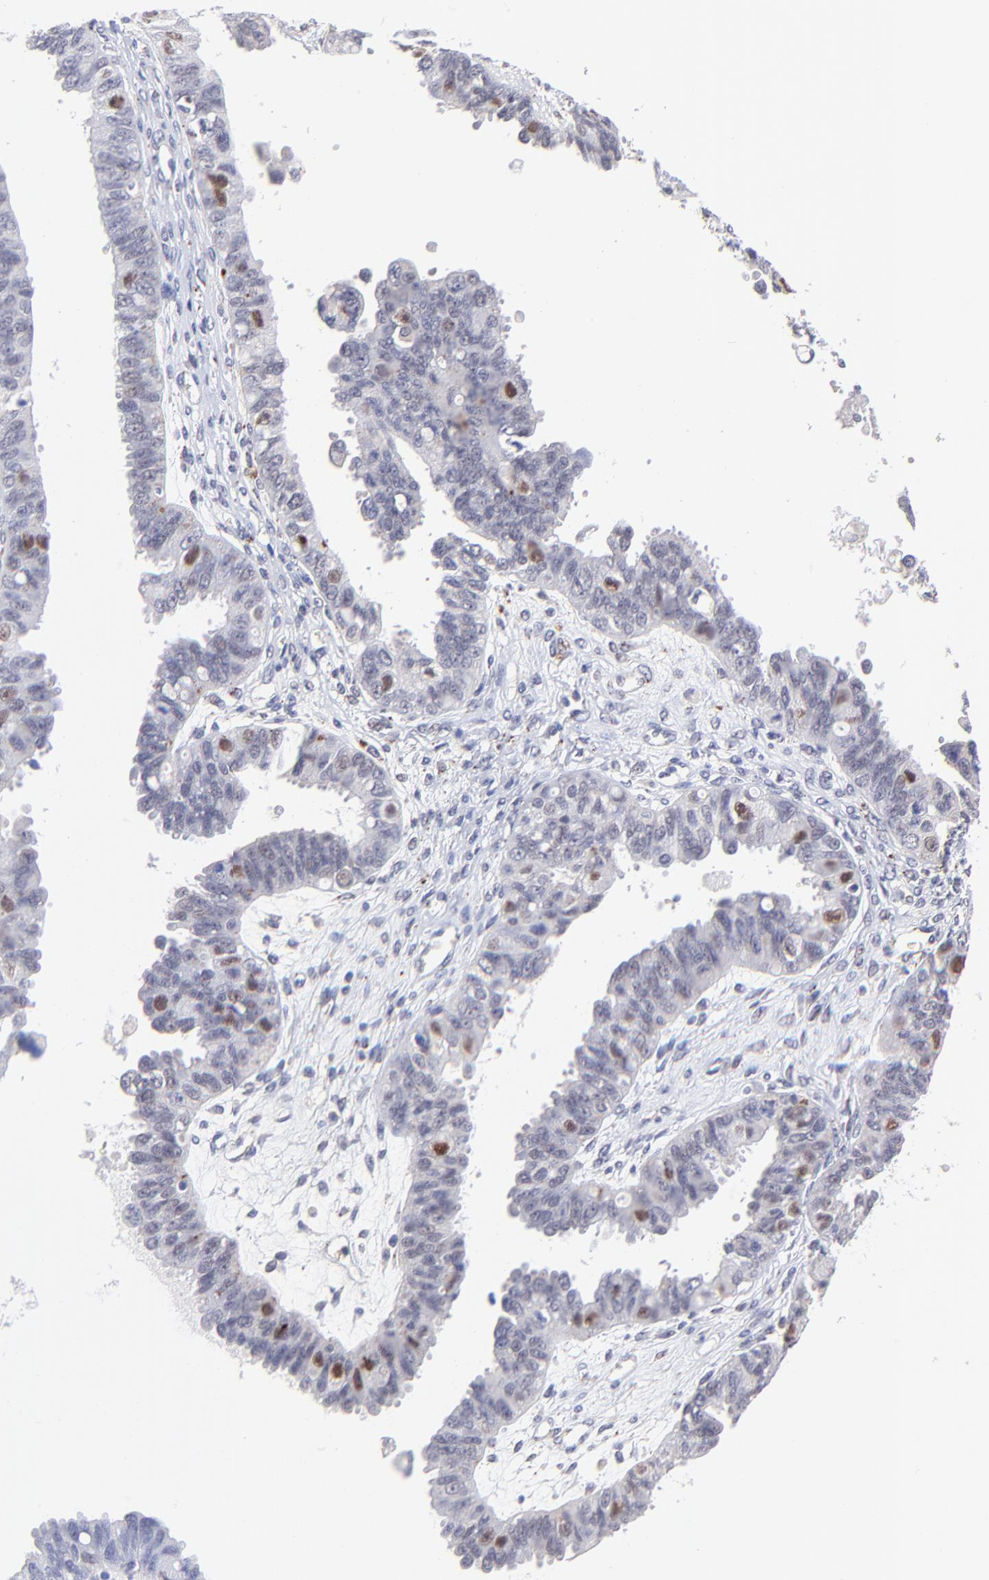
{"staining": {"intensity": "weak", "quantity": "25%-75%", "location": "cytoplasmic/membranous"}, "tissue": "ovarian cancer", "cell_type": "Tumor cells", "image_type": "cancer", "snomed": [{"axis": "morphology", "description": "Carcinoma, endometroid"}, {"axis": "topography", "description": "Ovary"}], "caption": "Ovarian cancer stained for a protein shows weak cytoplasmic/membranous positivity in tumor cells.", "gene": "ZNF747", "patient": {"sex": "female", "age": 85}}